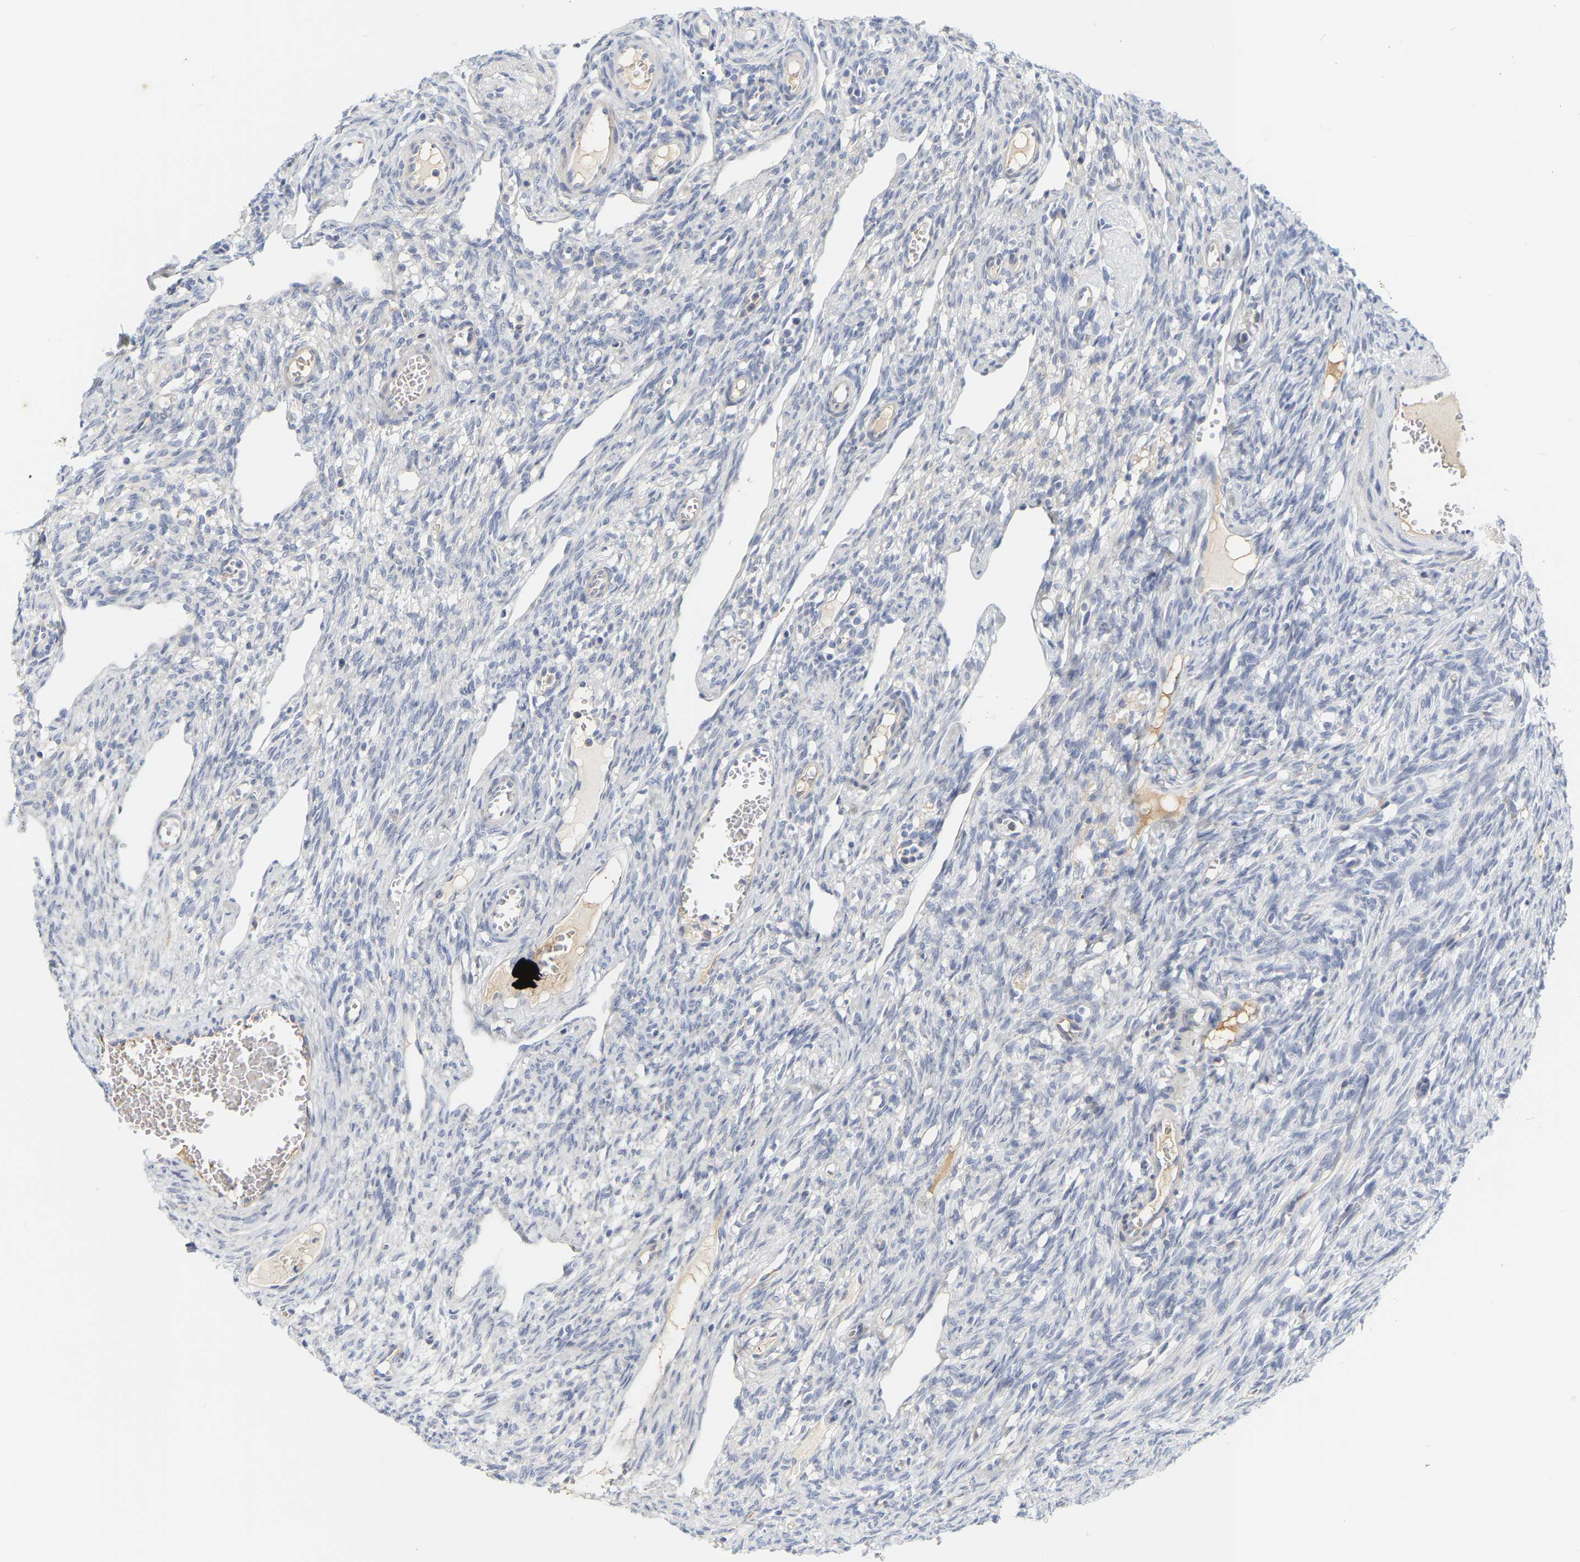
{"staining": {"intensity": "negative", "quantity": "none", "location": "none"}, "tissue": "ovary", "cell_type": "Follicle cells", "image_type": "normal", "snomed": [{"axis": "morphology", "description": "Normal tissue, NOS"}, {"axis": "topography", "description": "Ovary"}], "caption": "DAB (3,3'-diaminobenzidine) immunohistochemical staining of normal ovary shows no significant staining in follicle cells.", "gene": "GNAS", "patient": {"sex": "female", "age": 33}}